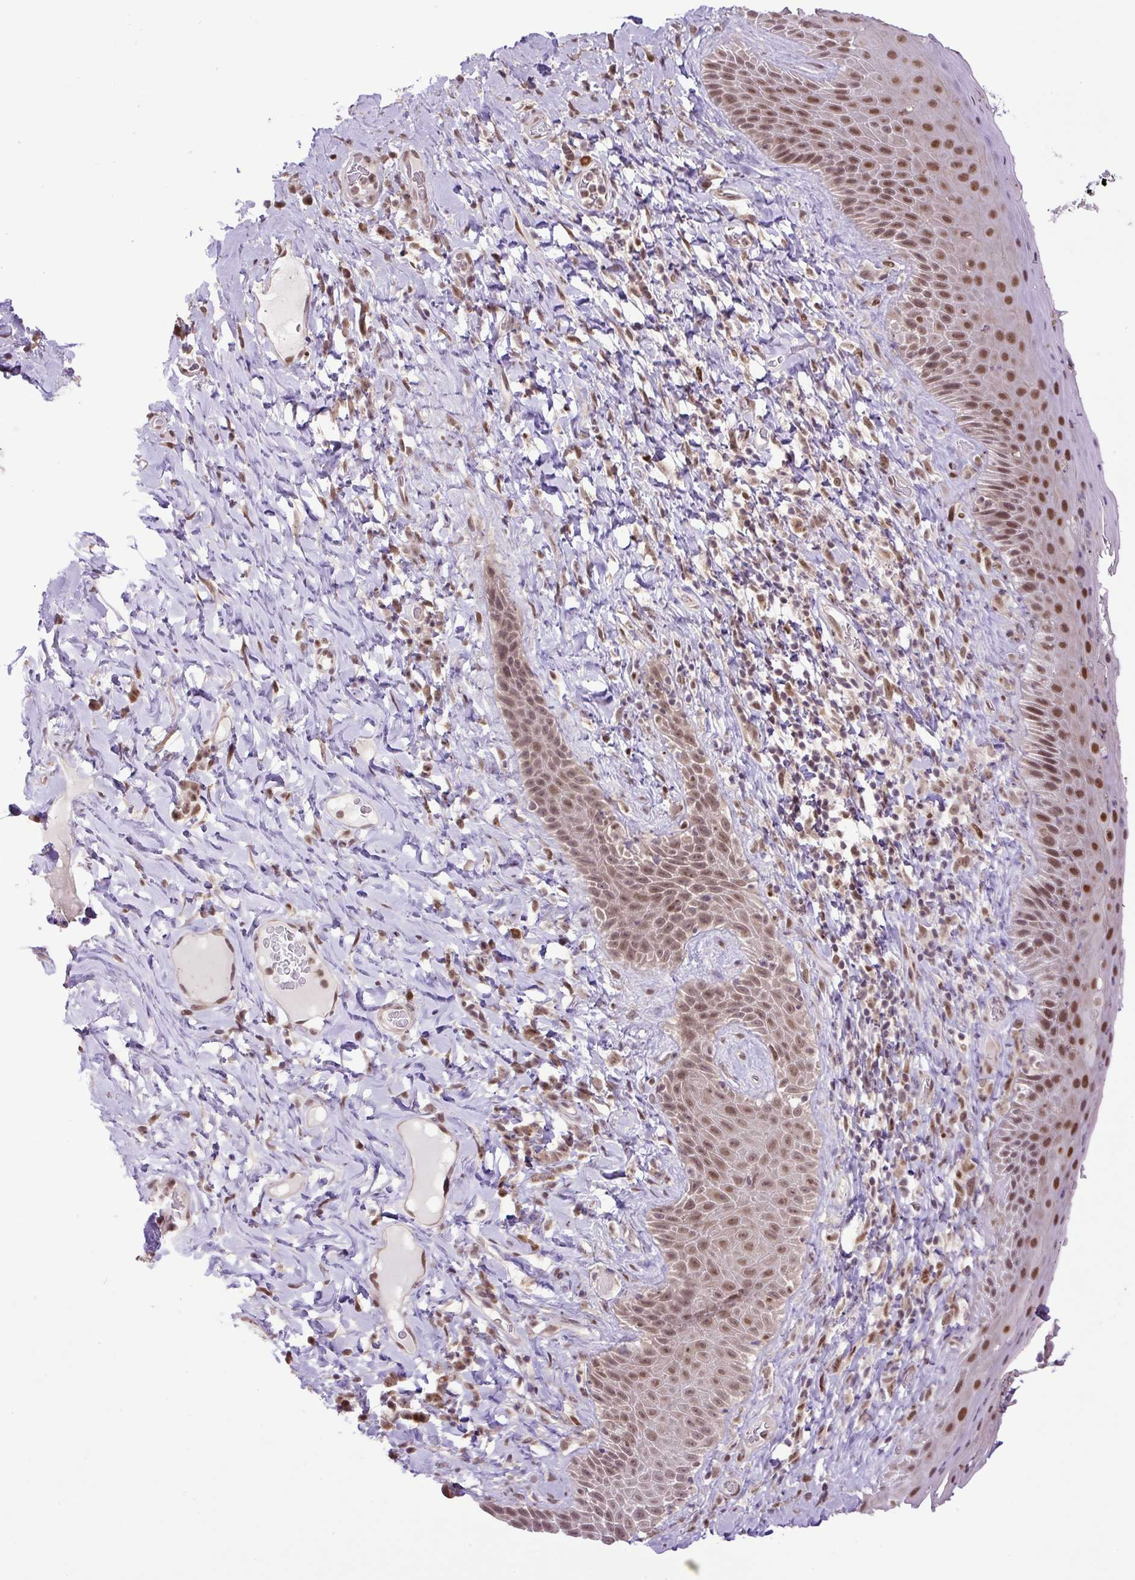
{"staining": {"intensity": "moderate", "quantity": ">75%", "location": "nuclear"}, "tissue": "skin", "cell_type": "Epidermal cells", "image_type": "normal", "snomed": [{"axis": "morphology", "description": "Normal tissue, NOS"}, {"axis": "topography", "description": "Anal"}], "caption": "An immunohistochemistry (IHC) photomicrograph of unremarkable tissue is shown. Protein staining in brown shows moderate nuclear positivity in skin within epidermal cells.", "gene": "KPNA1", "patient": {"sex": "male", "age": 78}}